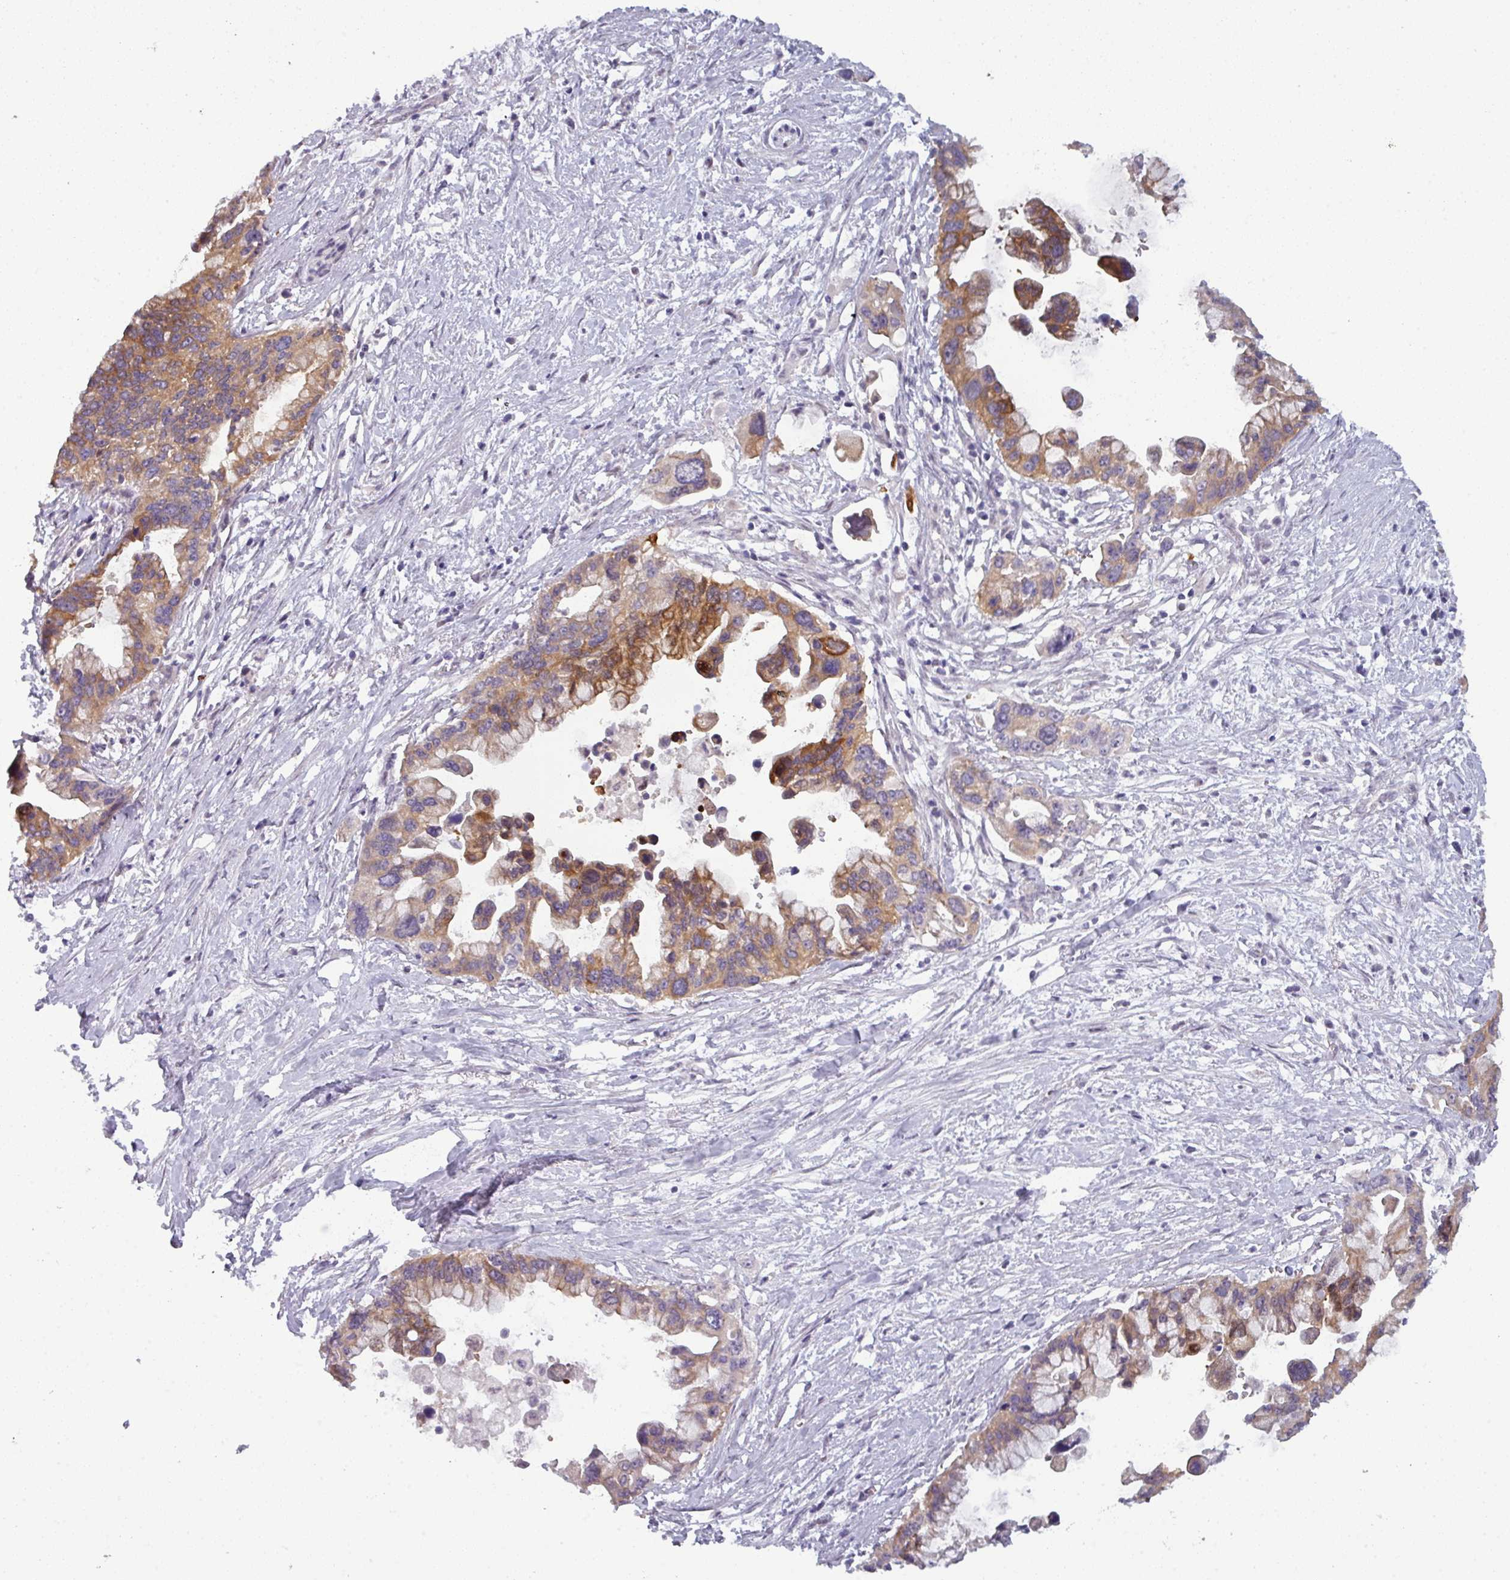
{"staining": {"intensity": "moderate", "quantity": ">75%", "location": "cytoplasmic/membranous"}, "tissue": "pancreatic cancer", "cell_type": "Tumor cells", "image_type": "cancer", "snomed": [{"axis": "morphology", "description": "Adenocarcinoma, NOS"}, {"axis": "topography", "description": "Pancreas"}], "caption": "Moderate cytoplasmic/membranous expression is seen in about >75% of tumor cells in pancreatic cancer (adenocarcinoma).", "gene": "PRAMEF12", "patient": {"sex": "female", "age": 83}}